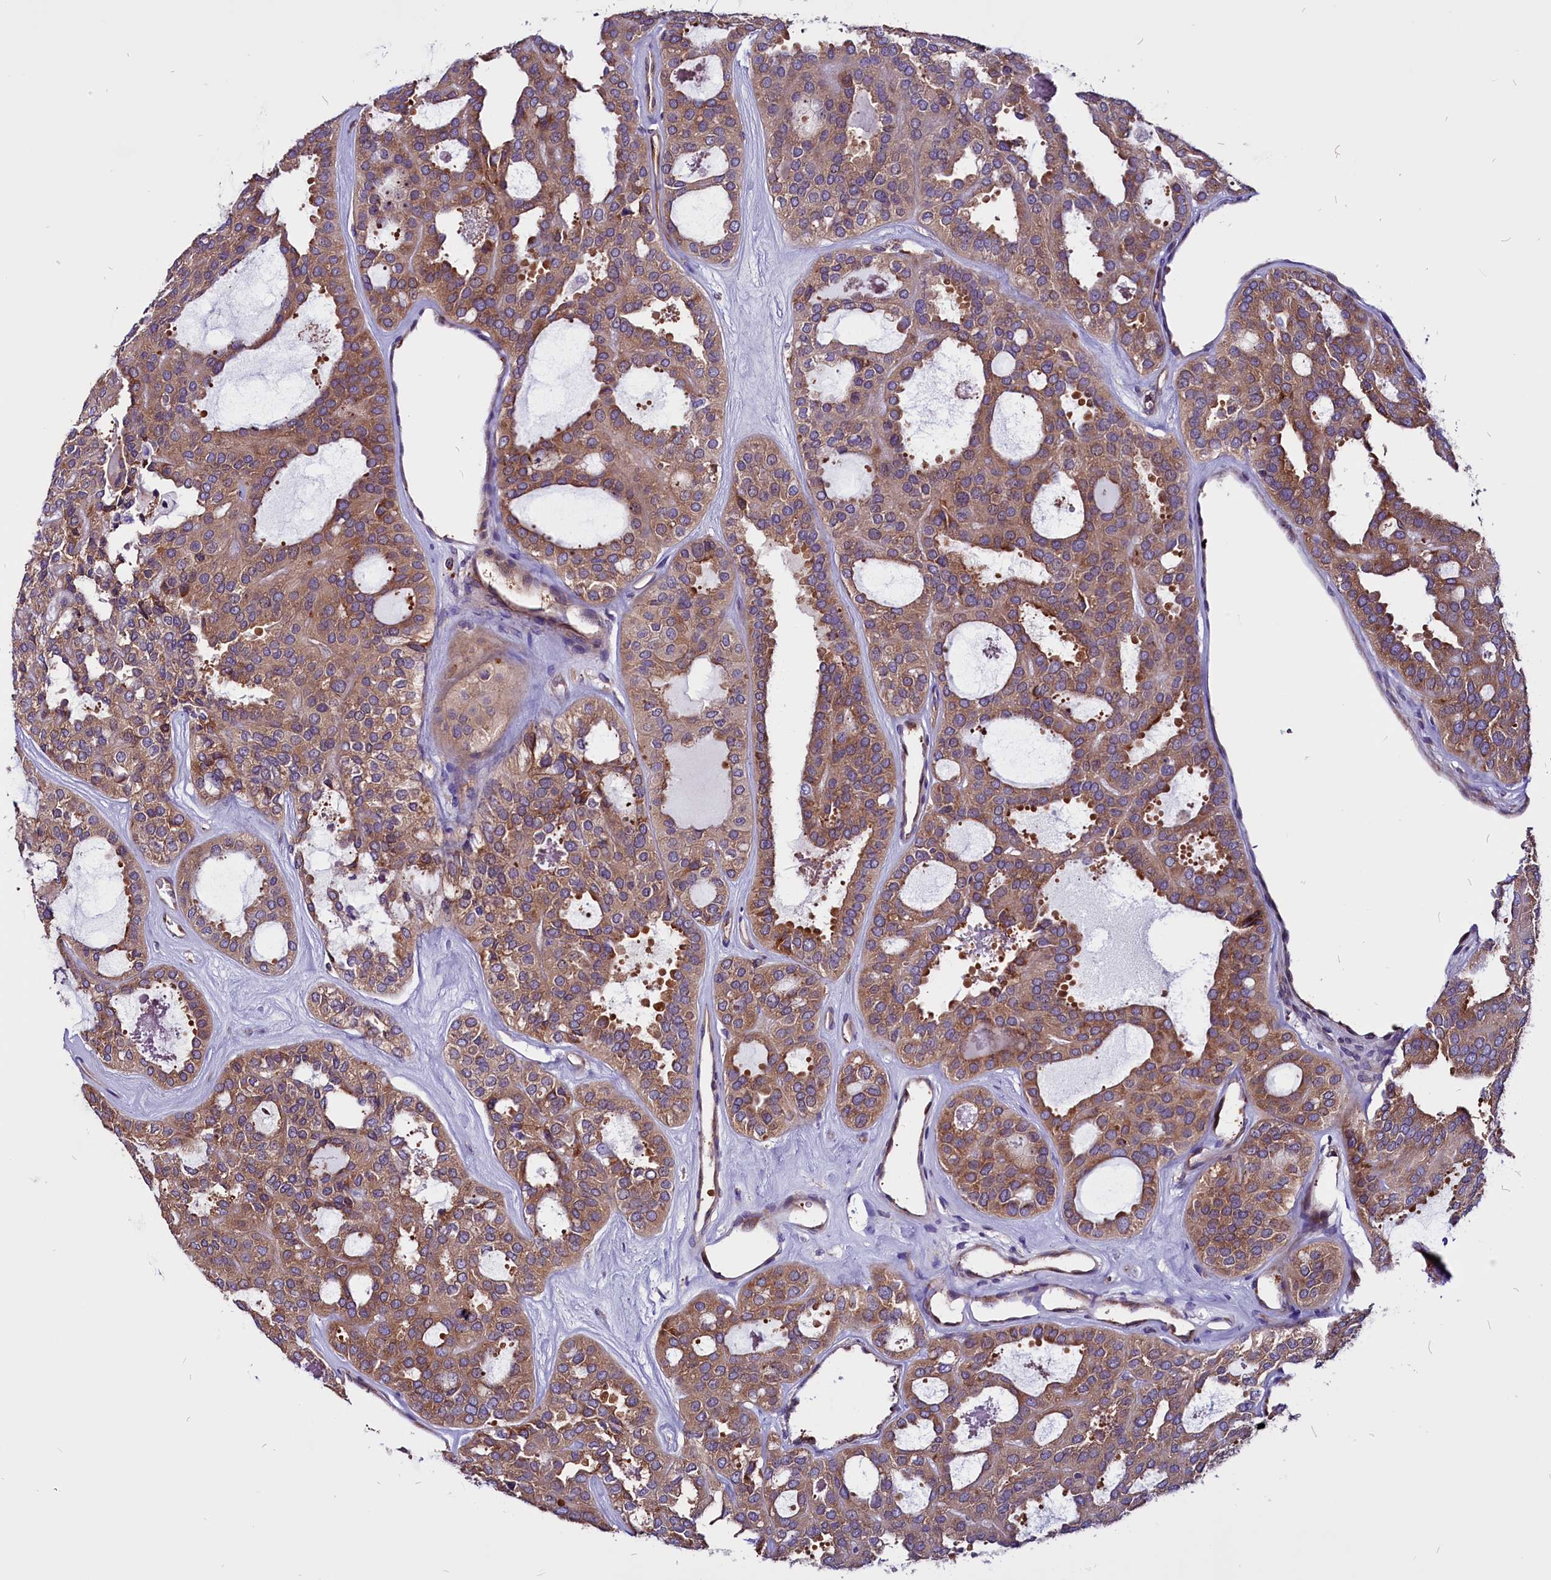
{"staining": {"intensity": "moderate", "quantity": ">75%", "location": "cytoplasmic/membranous"}, "tissue": "thyroid cancer", "cell_type": "Tumor cells", "image_type": "cancer", "snomed": [{"axis": "morphology", "description": "Follicular adenoma carcinoma, NOS"}, {"axis": "topography", "description": "Thyroid gland"}], "caption": "The micrograph exhibits immunohistochemical staining of thyroid follicular adenoma carcinoma. There is moderate cytoplasmic/membranous expression is seen in approximately >75% of tumor cells.", "gene": "EIF3G", "patient": {"sex": "male", "age": 75}}